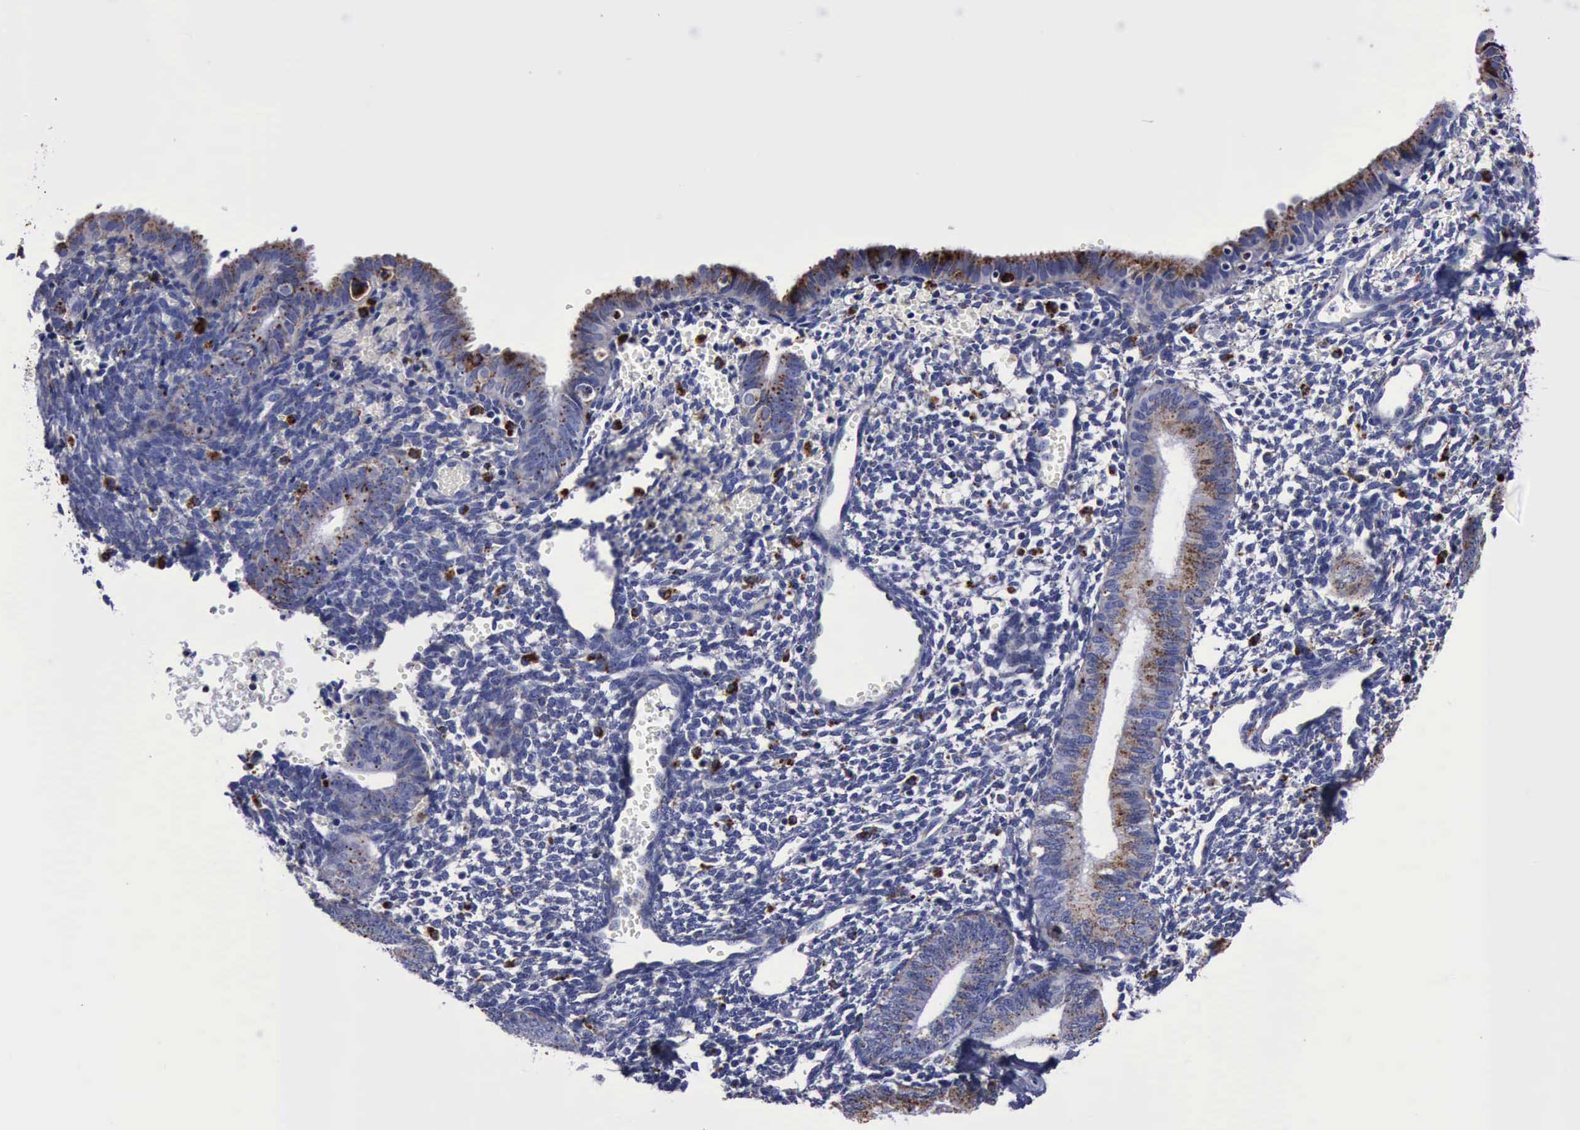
{"staining": {"intensity": "weak", "quantity": "<25%", "location": "cytoplasmic/membranous"}, "tissue": "endometrium", "cell_type": "Cells in endometrial stroma", "image_type": "normal", "snomed": [{"axis": "morphology", "description": "Normal tissue, NOS"}, {"axis": "topography", "description": "Endometrium"}], "caption": "Immunohistochemical staining of normal human endometrium exhibits no significant positivity in cells in endometrial stroma. (DAB (3,3'-diaminobenzidine) immunohistochemistry, high magnification).", "gene": "CTSD", "patient": {"sex": "female", "age": 61}}